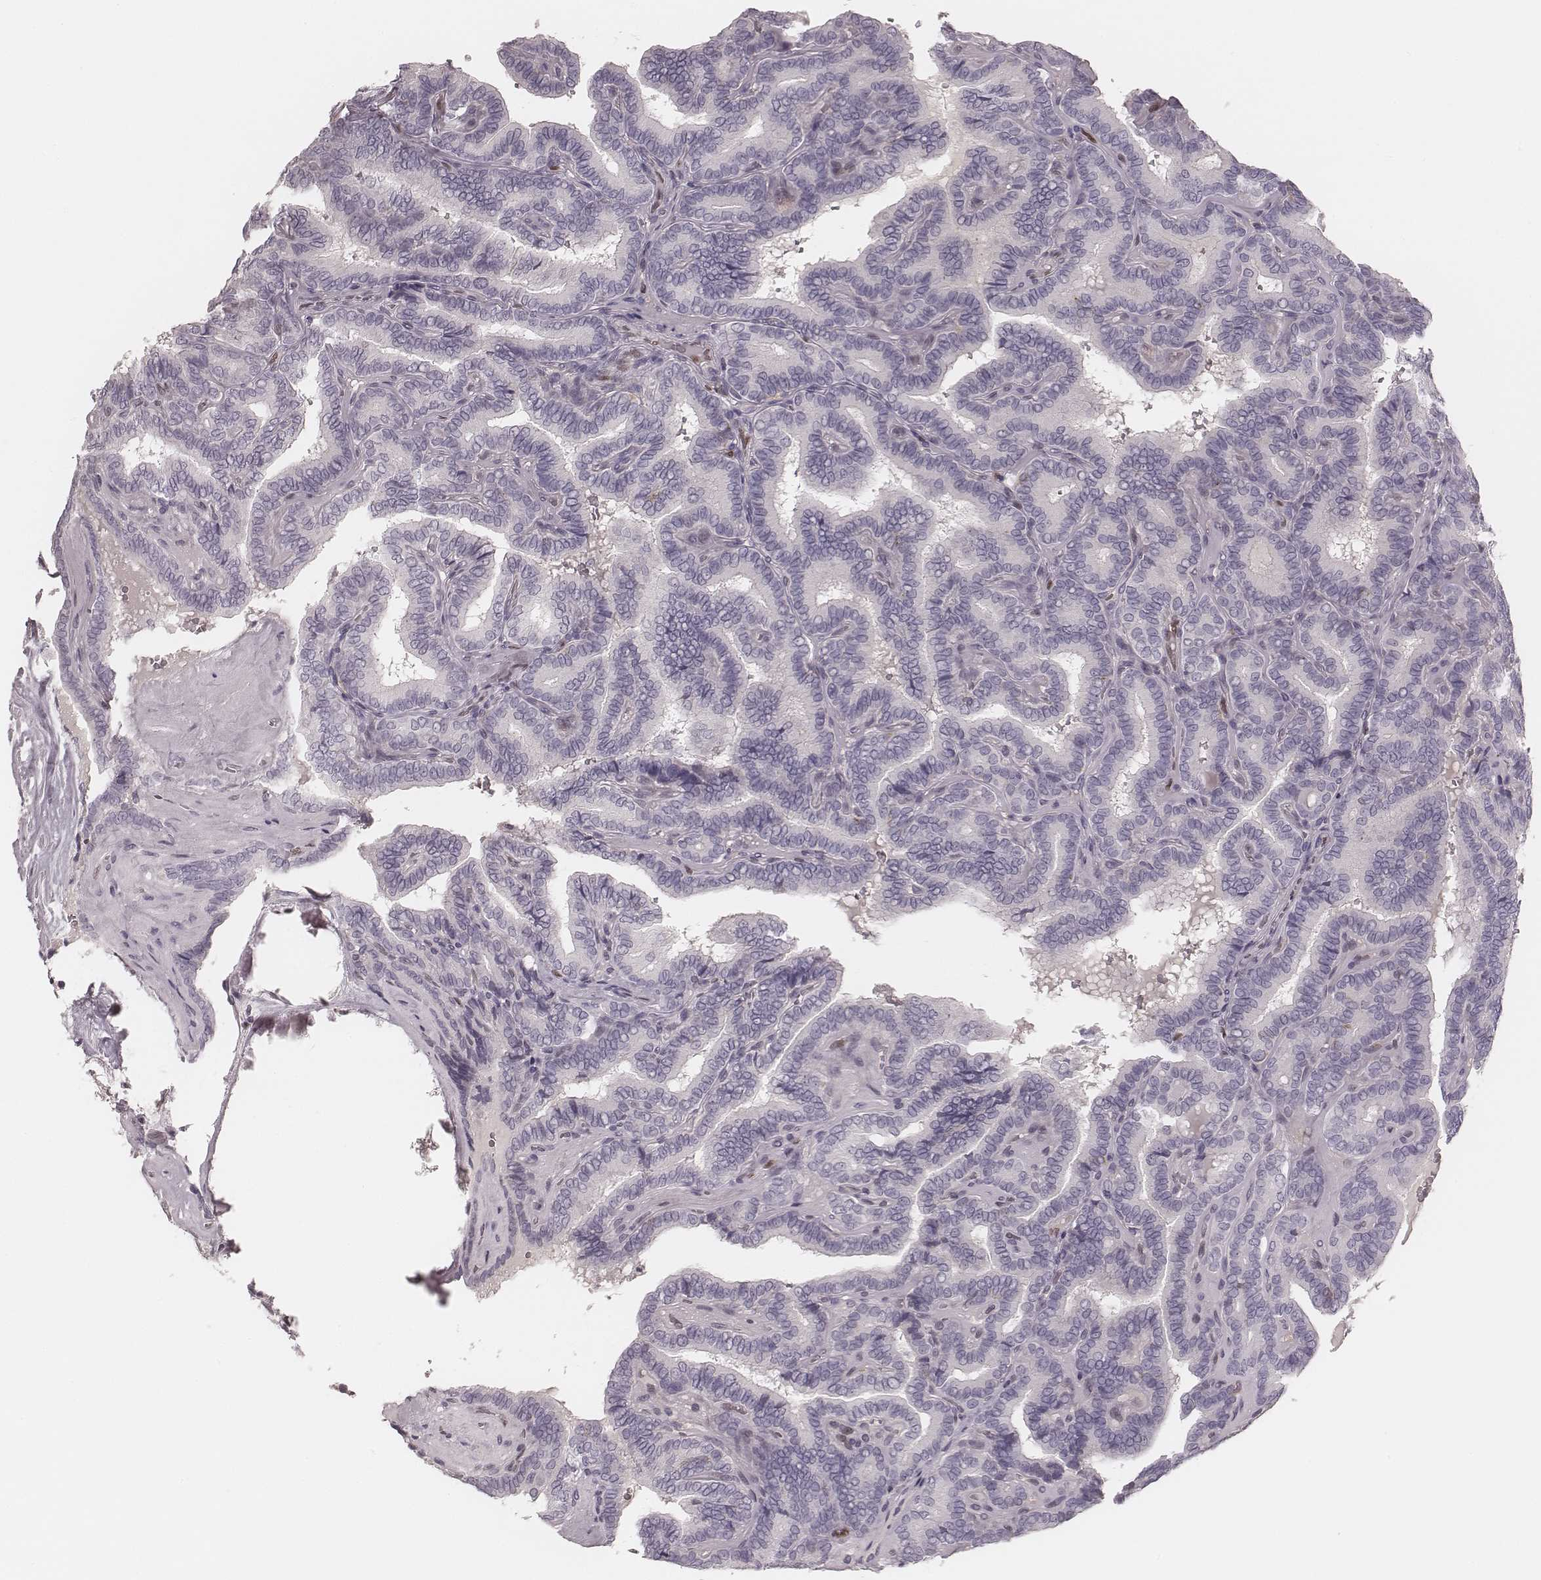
{"staining": {"intensity": "negative", "quantity": "none", "location": "none"}, "tissue": "thyroid cancer", "cell_type": "Tumor cells", "image_type": "cancer", "snomed": [{"axis": "morphology", "description": "Papillary adenocarcinoma, NOS"}, {"axis": "topography", "description": "Thyroid gland"}], "caption": "High magnification brightfield microscopy of thyroid cancer stained with DAB (brown) and counterstained with hematoxylin (blue): tumor cells show no significant positivity.", "gene": "MSX1", "patient": {"sex": "female", "age": 21}}